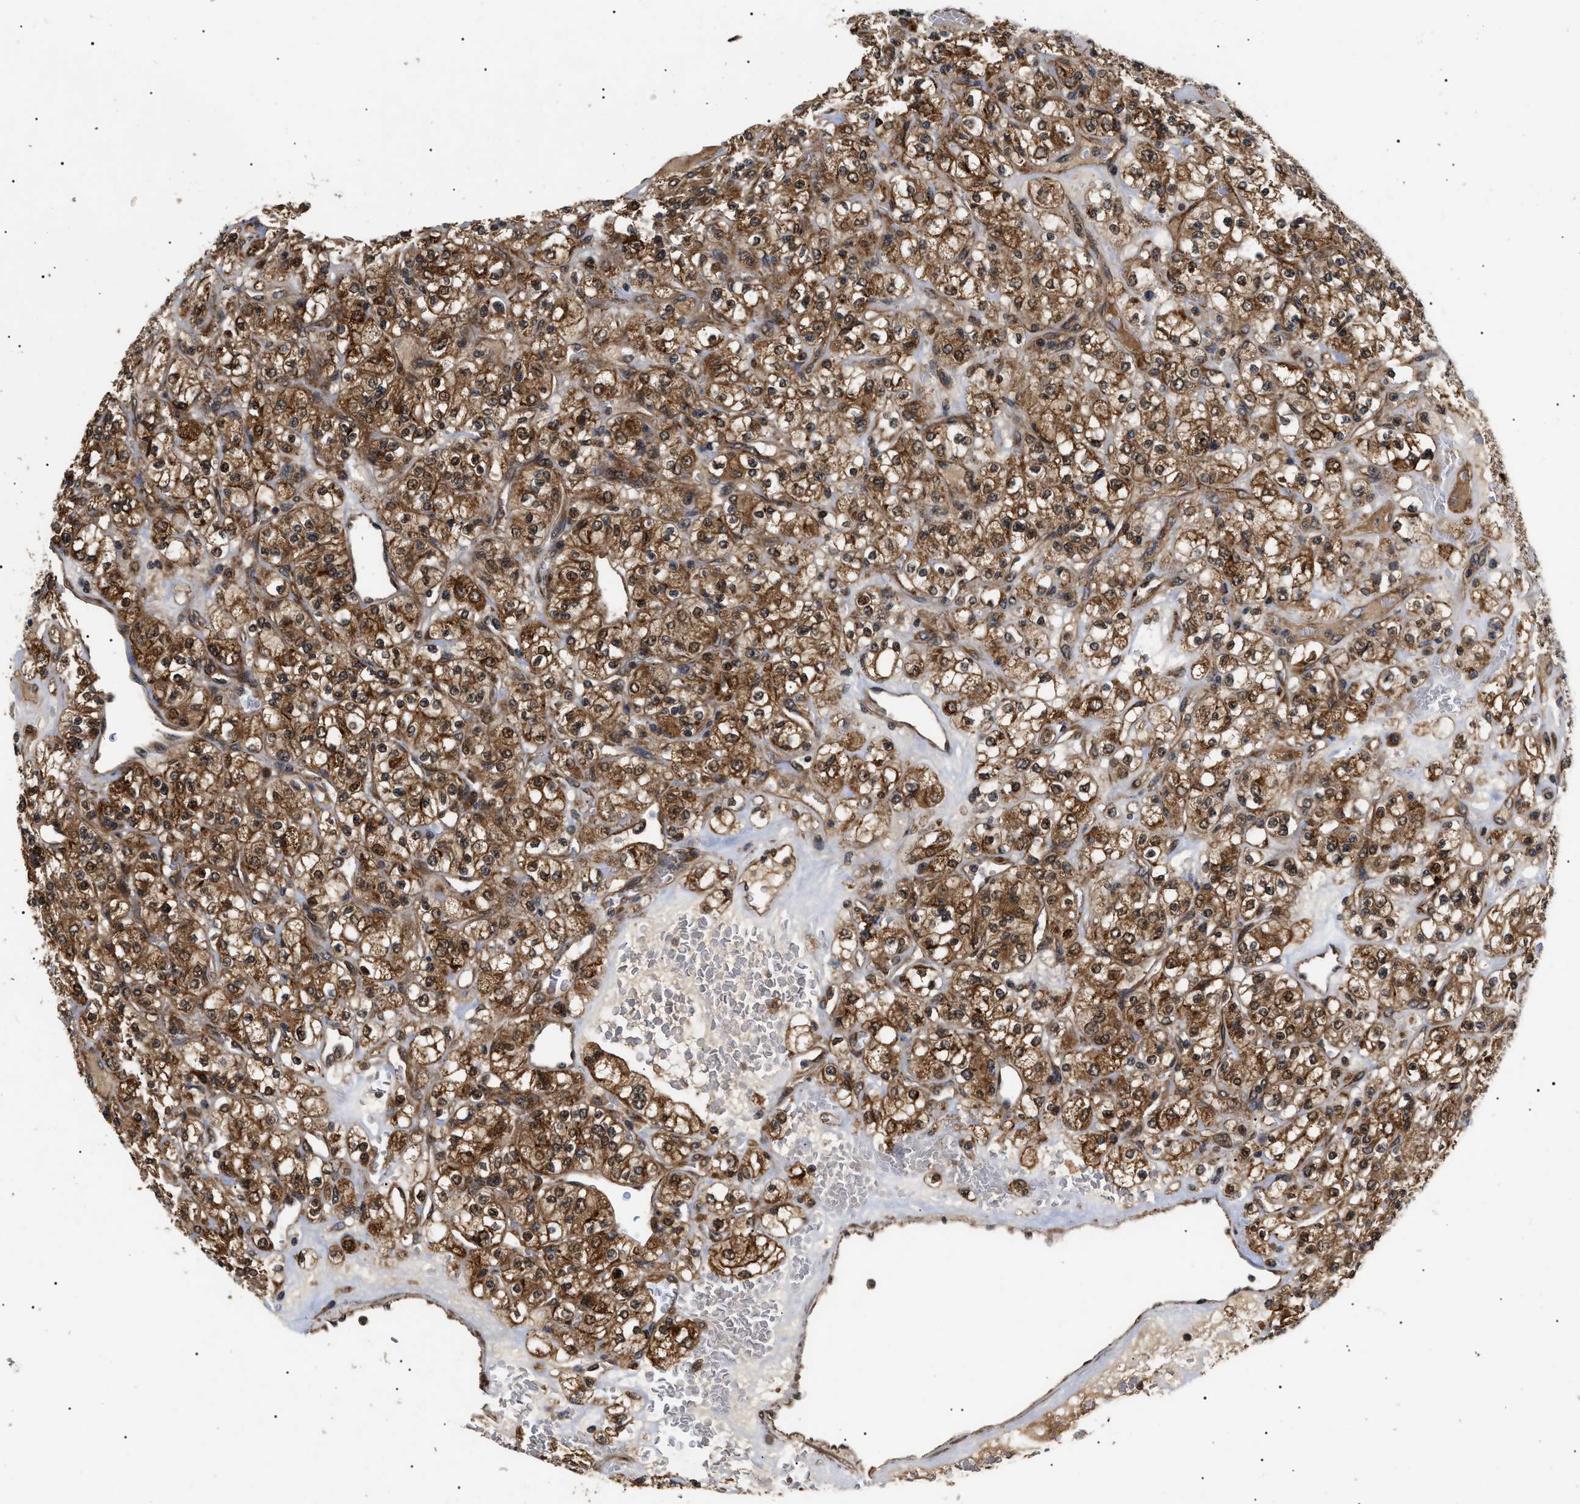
{"staining": {"intensity": "moderate", "quantity": ">75%", "location": "cytoplasmic/membranous,nuclear"}, "tissue": "renal cancer", "cell_type": "Tumor cells", "image_type": "cancer", "snomed": [{"axis": "morphology", "description": "Normal tissue, NOS"}, {"axis": "morphology", "description": "Adenocarcinoma, NOS"}, {"axis": "topography", "description": "Kidney"}], "caption": "A high-resolution image shows immunohistochemistry staining of adenocarcinoma (renal), which reveals moderate cytoplasmic/membranous and nuclear expression in approximately >75% of tumor cells.", "gene": "ASTL", "patient": {"sex": "female", "age": 72}}